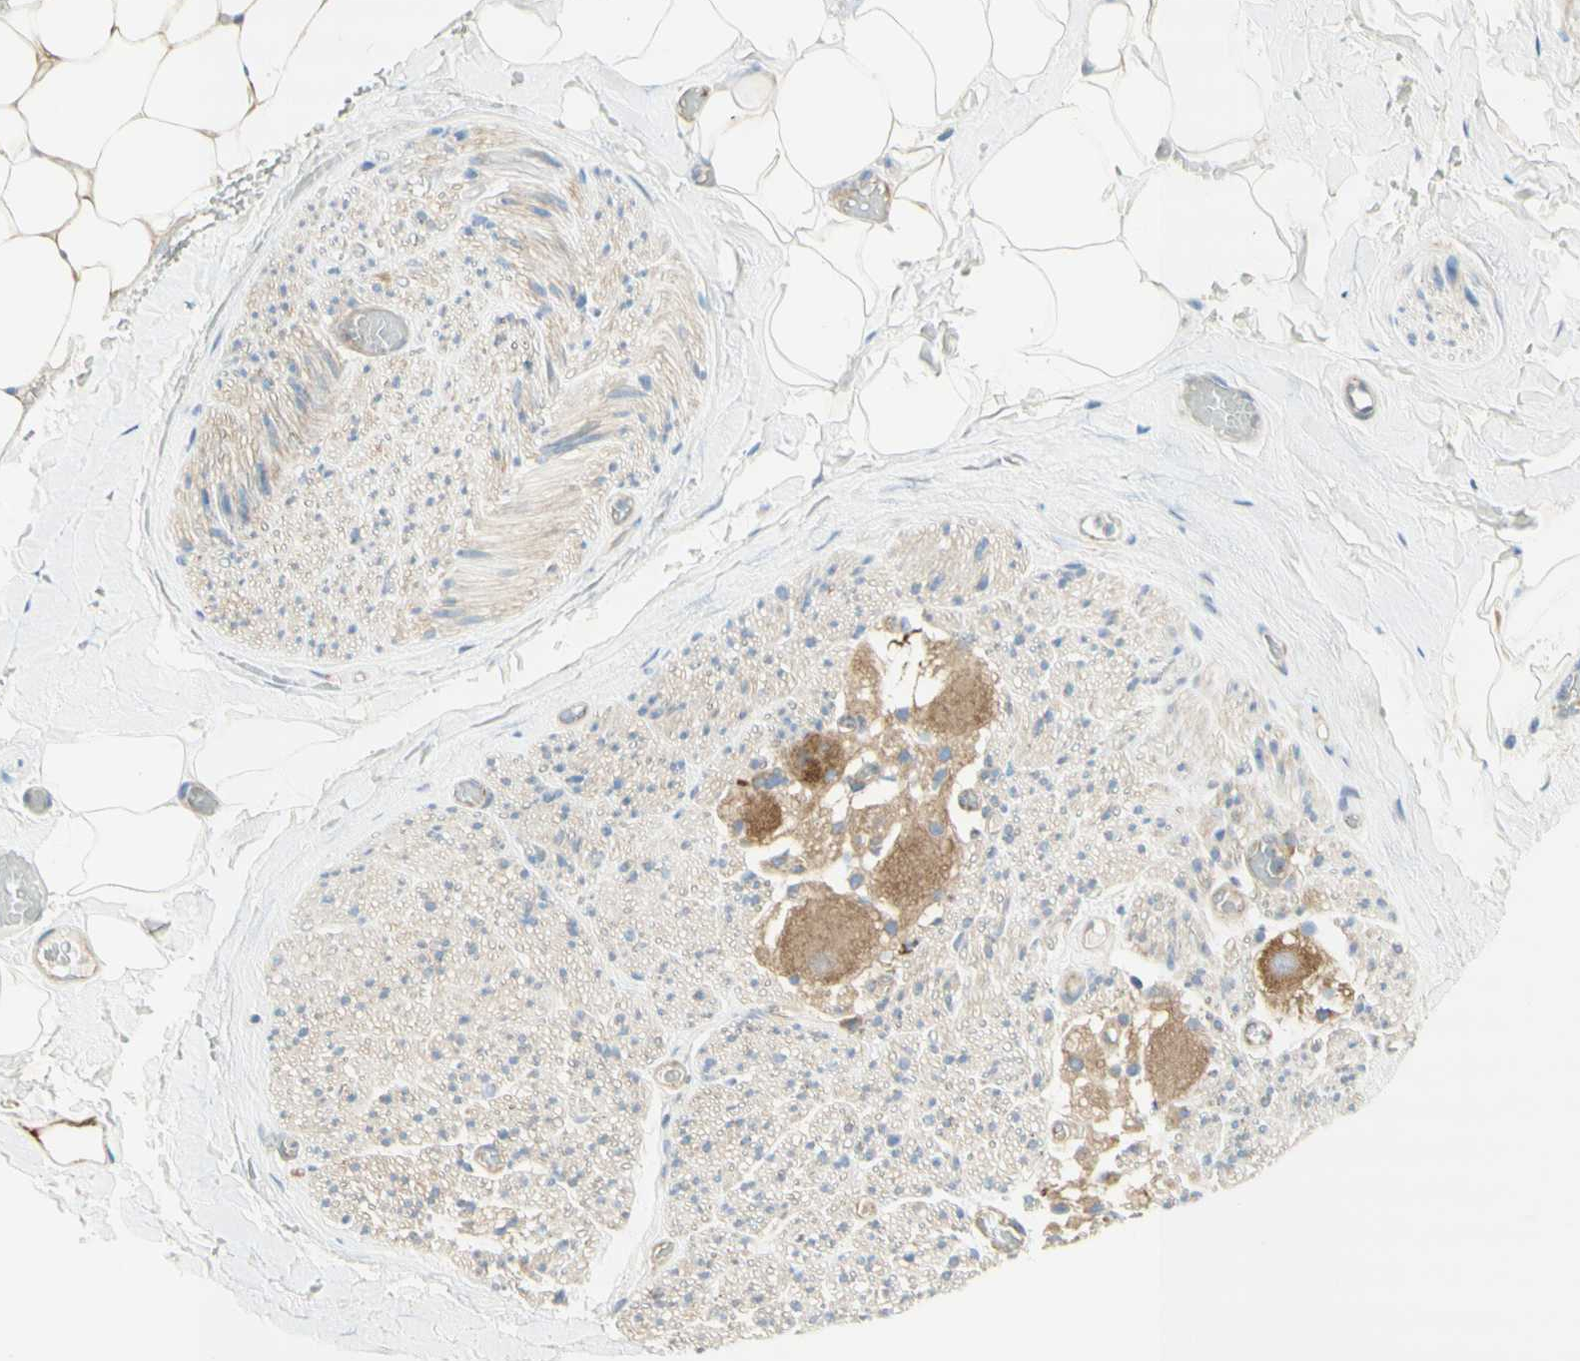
{"staining": {"intensity": "moderate", "quantity": "25%-75%", "location": "cytoplasmic/membranous"}, "tissue": "adipose tissue", "cell_type": "Adipocytes", "image_type": "normal", "snomed": [{"axis": "morphology", "description": "Normal tissue, NOS"}, {"axis": "topography", "description": "Peripheral nerve tissue"}], "caption": "Adipocytes show medium levels of moderate cytoplasmic/membranous positivity in about 25%-75% of cells in unremarkable adipose tissue. (Stains: DAB in brown, nuclei in blue, Microscopy: brightfield microscopy at high magnification).", "gene": "DYNC1H1", "patient": {"sex": "male", "age": 70}}